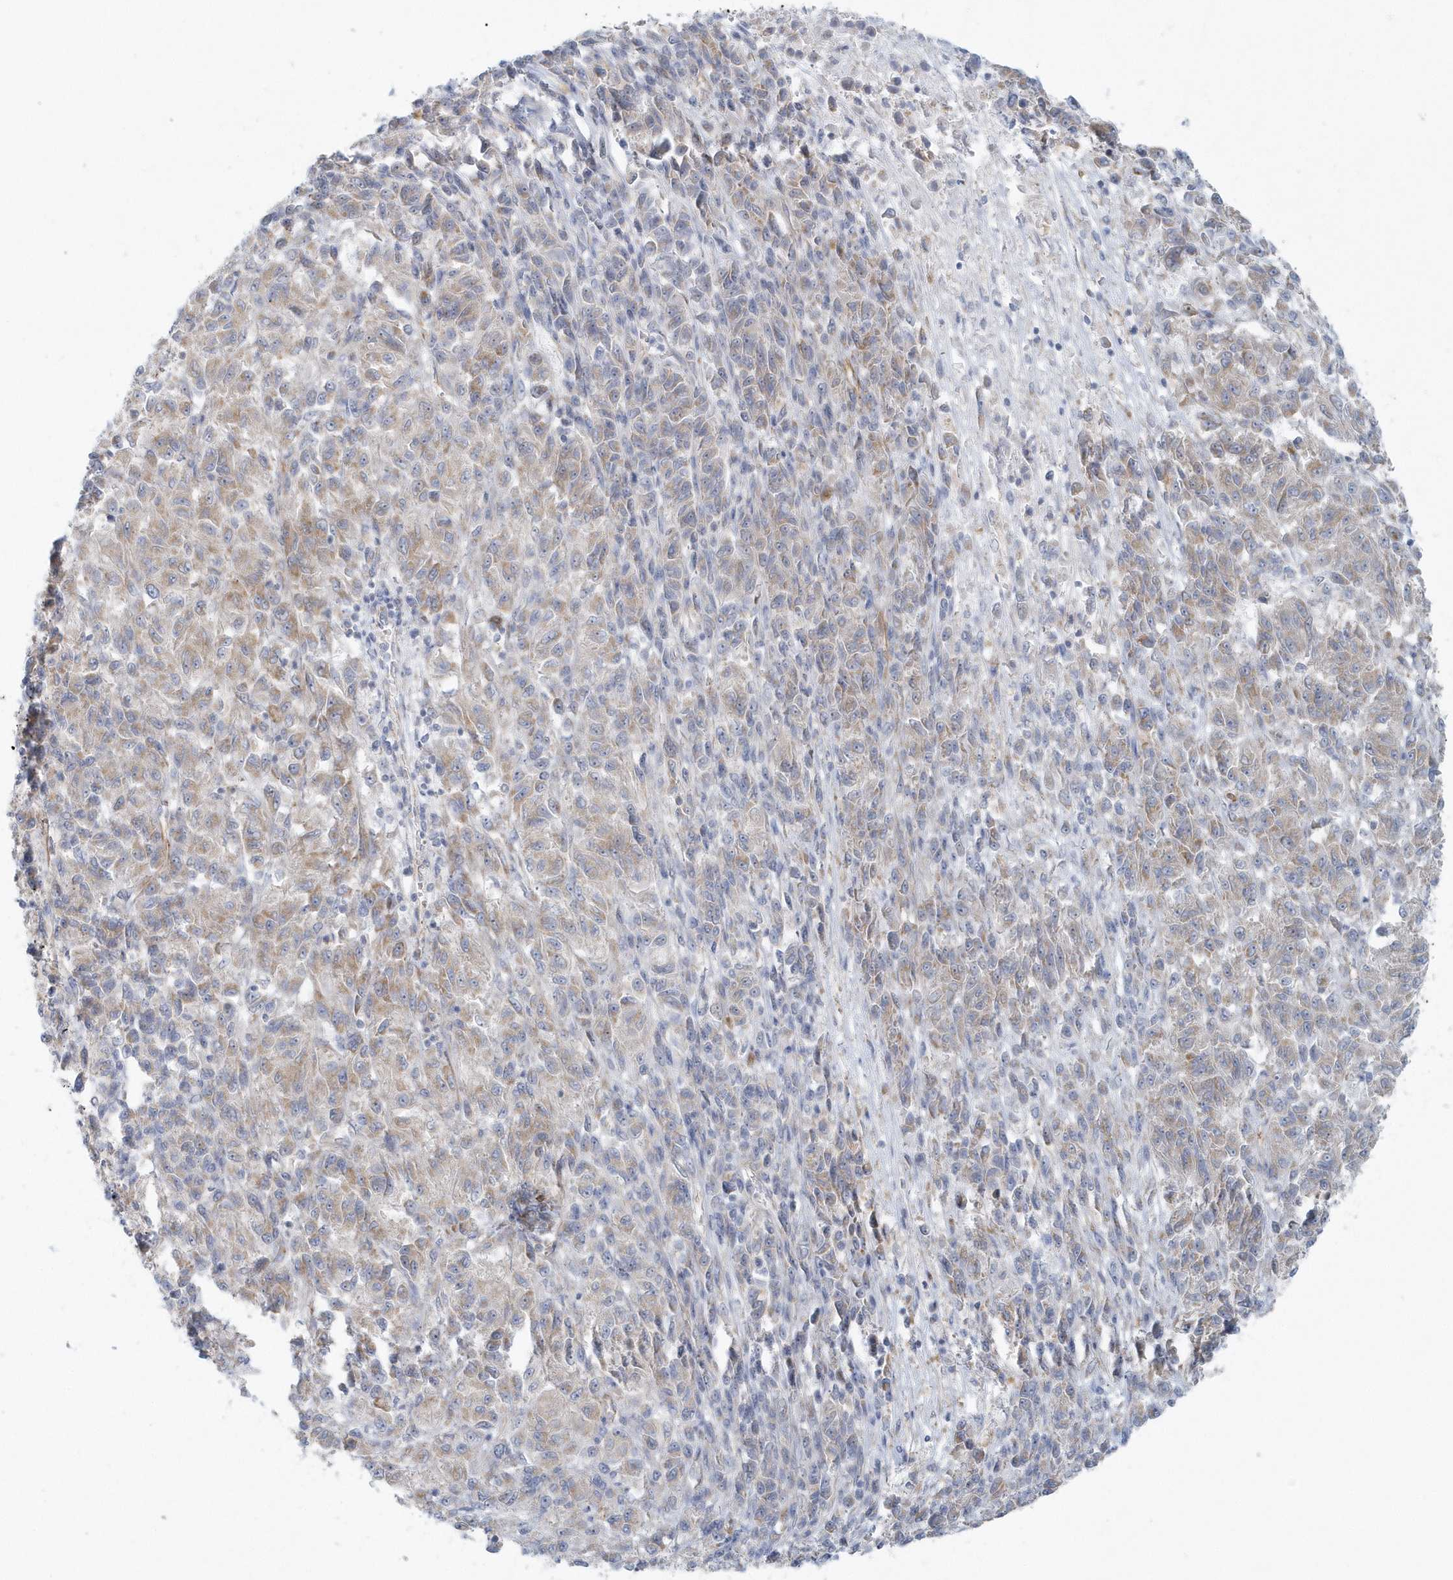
{"staining": {"intensity": "weak", "quantity": ">75%", "location": "cytoplasmic/membranous"}, "tissue": "melanoma", "cell_type": "Tumor cells", "image_type": "cancer", "snomed": [{"axis": "morphology", "description": "Malignant melanoma, Metastatic site"}, {"axis": "topography", "description": "Lung"}], "caption": "Weak cytoplasmic/membranous staining is seen in about >75% of tumor cells in malignant melanoma (metastatic site).", "gene": "GPR152", "patient": {"sex": "male", "age": 64}}